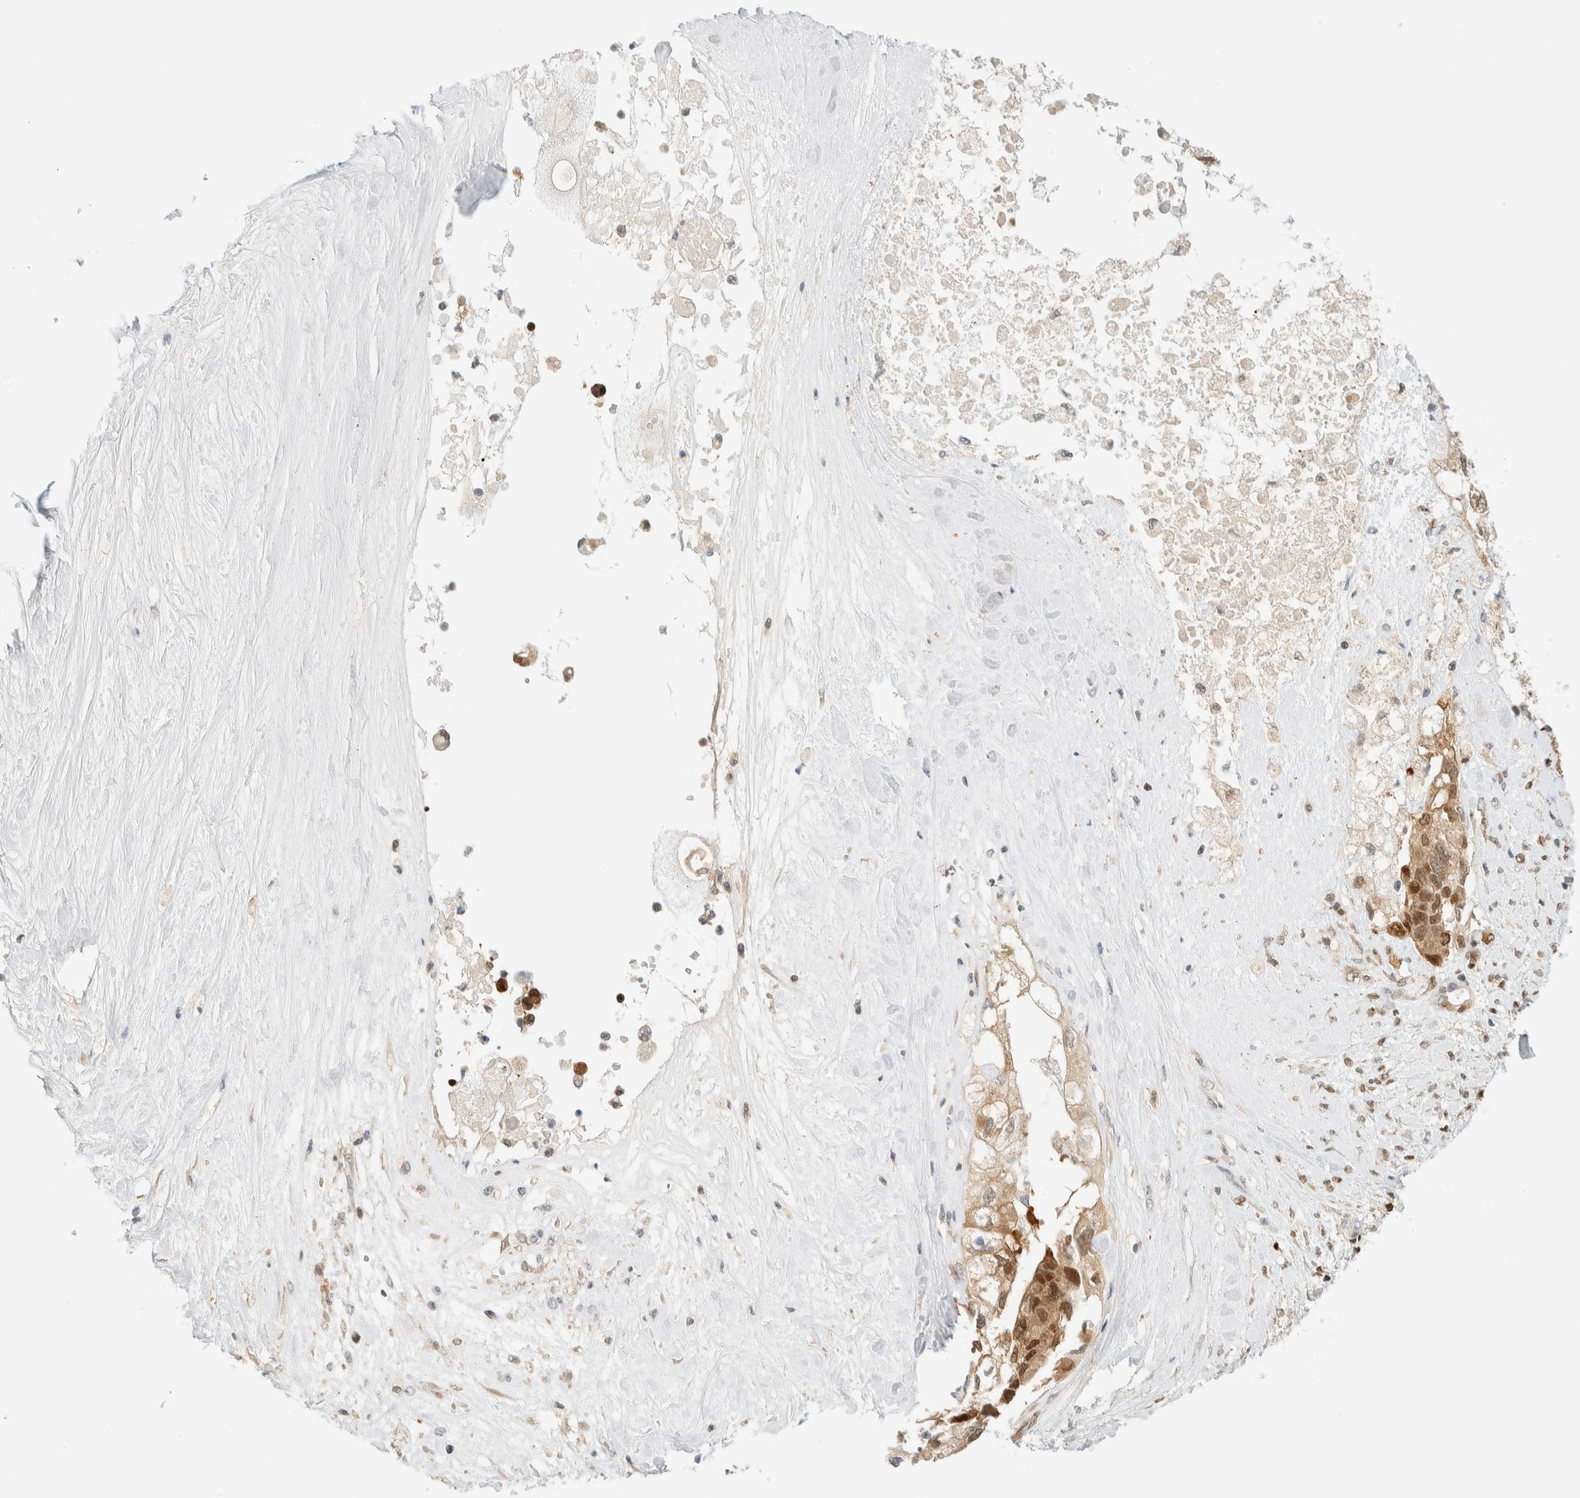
{"staining": {"intensity": "moderate", "quantity": ">75%", "location": "cytoplasmic/membranous,nuclear"}, "tissue": "pancreatic cancer", "cell_type": "Tumor cells", "image_type": "cancer", "snomed": [{"axis": "morphology", "description": "Adenocarcinoma, NOS"}, {"axis": "topography", "description": "Pancreas"}], "caption": "Immunohistochemistry staining of pancreatic adenocarcinoma, which exhibits medium levels of moderate cytoplasmic/membranous and nuclear staining in approximately >75% of tumor cells indicating moderate cytoplasmic/membranous and nuclear protein positivity. The staining was performed using DAB (3,3'-diaminobenzidine) (brown) for protein detection and nuclei were counterstained in hematoxylin (blue).", "gene": "ZBTB37", "patient": {"sex": "female", "age": 56}}